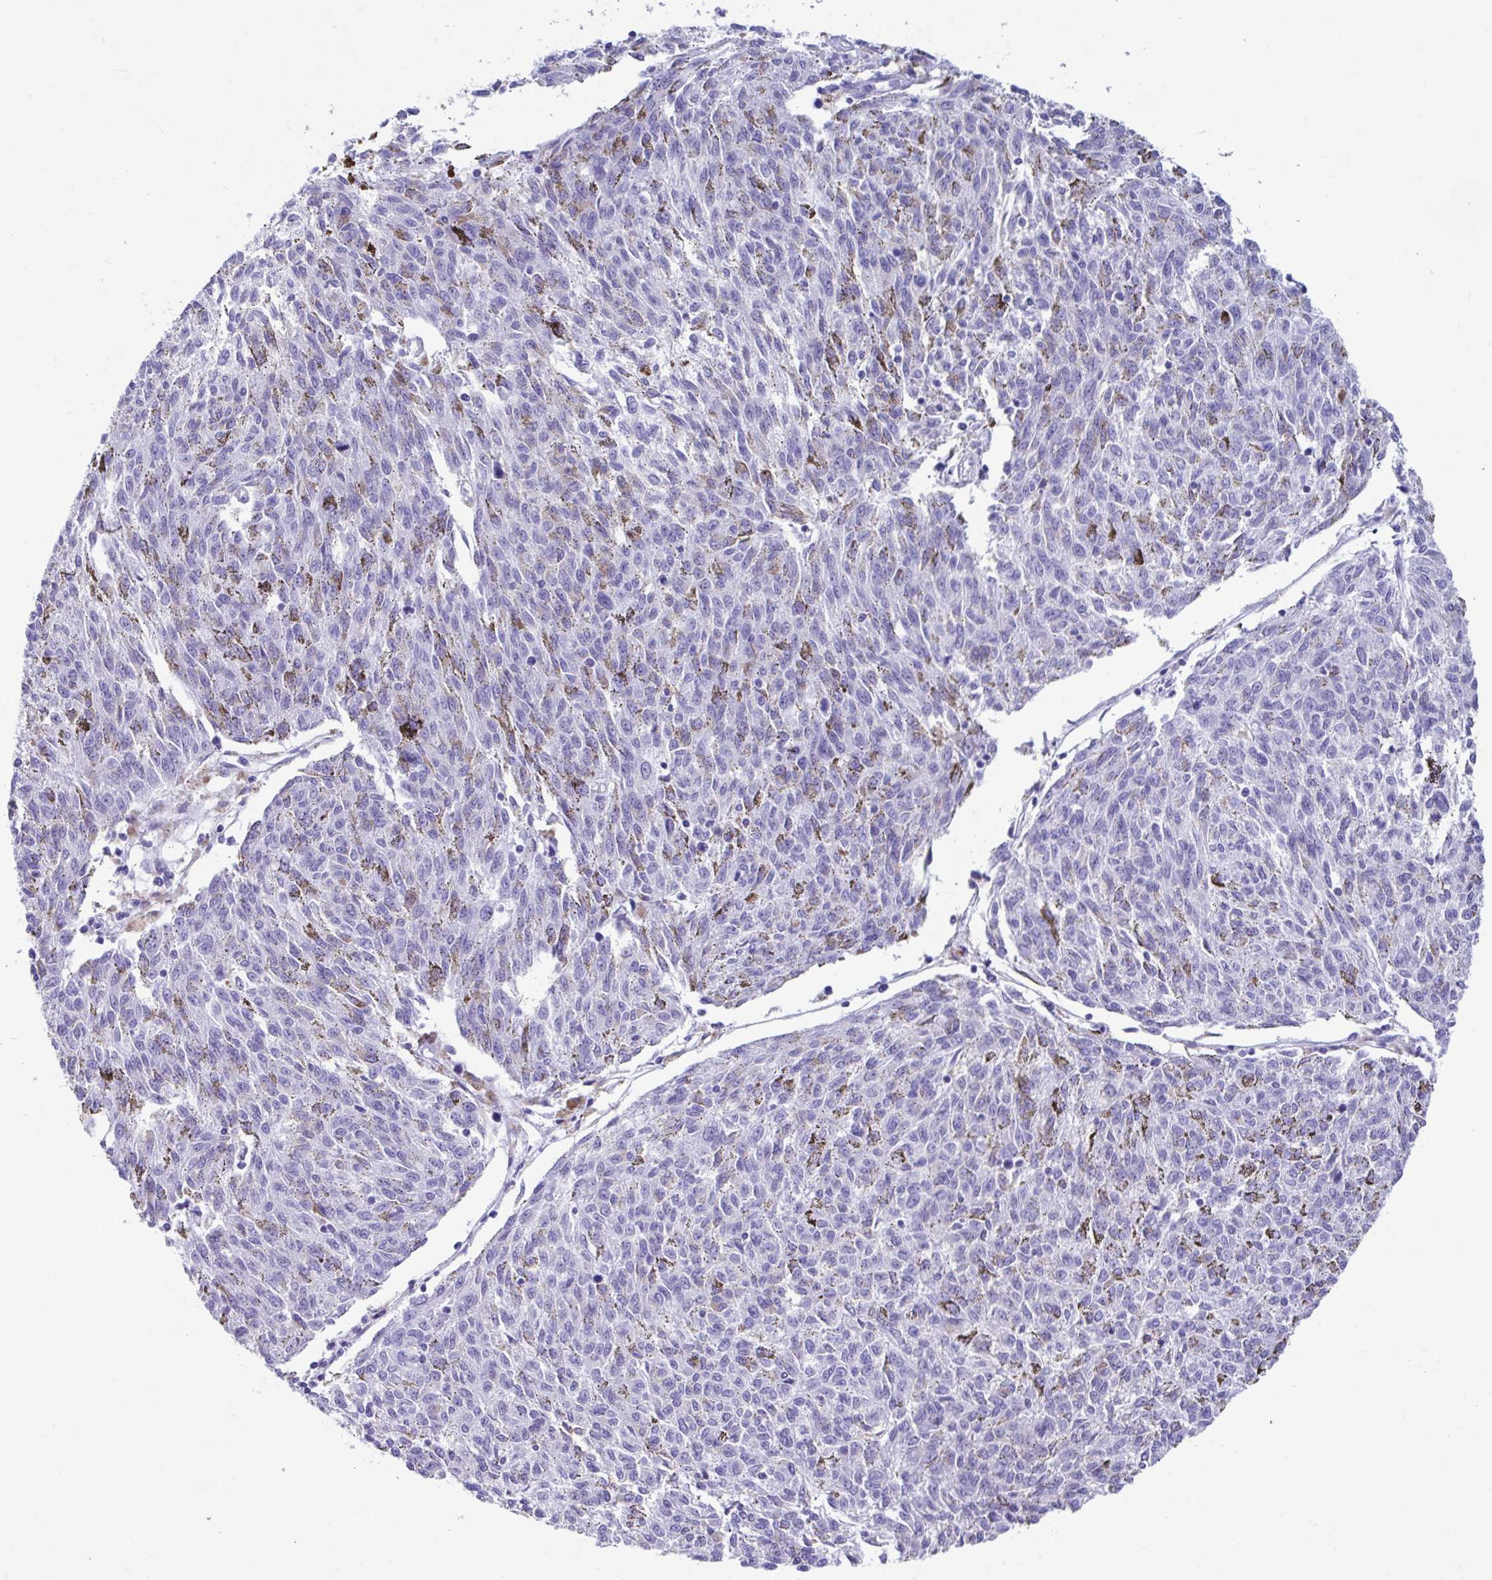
{"staining": {"intensity": "negative", "quantity": "none", "location": "none"}, "tissue": "melanoma", "cell_type": "Tumor cells", "image_type": "cancer", "snomed": [{"axis": "morphology", "description": "Malignant melanoma, NOS"}, {"axis": "topography", "description": "Skin"}], "caption": "Immunohistochemistry image of neoplastic tissue: malignant melanoma stained with DAB (3,3'-diaminobenzidine) demonstrates no significant protein staining in tumor cells.", "gene": "SMIM9", "patient": {"sex": "female", "age": 72}}